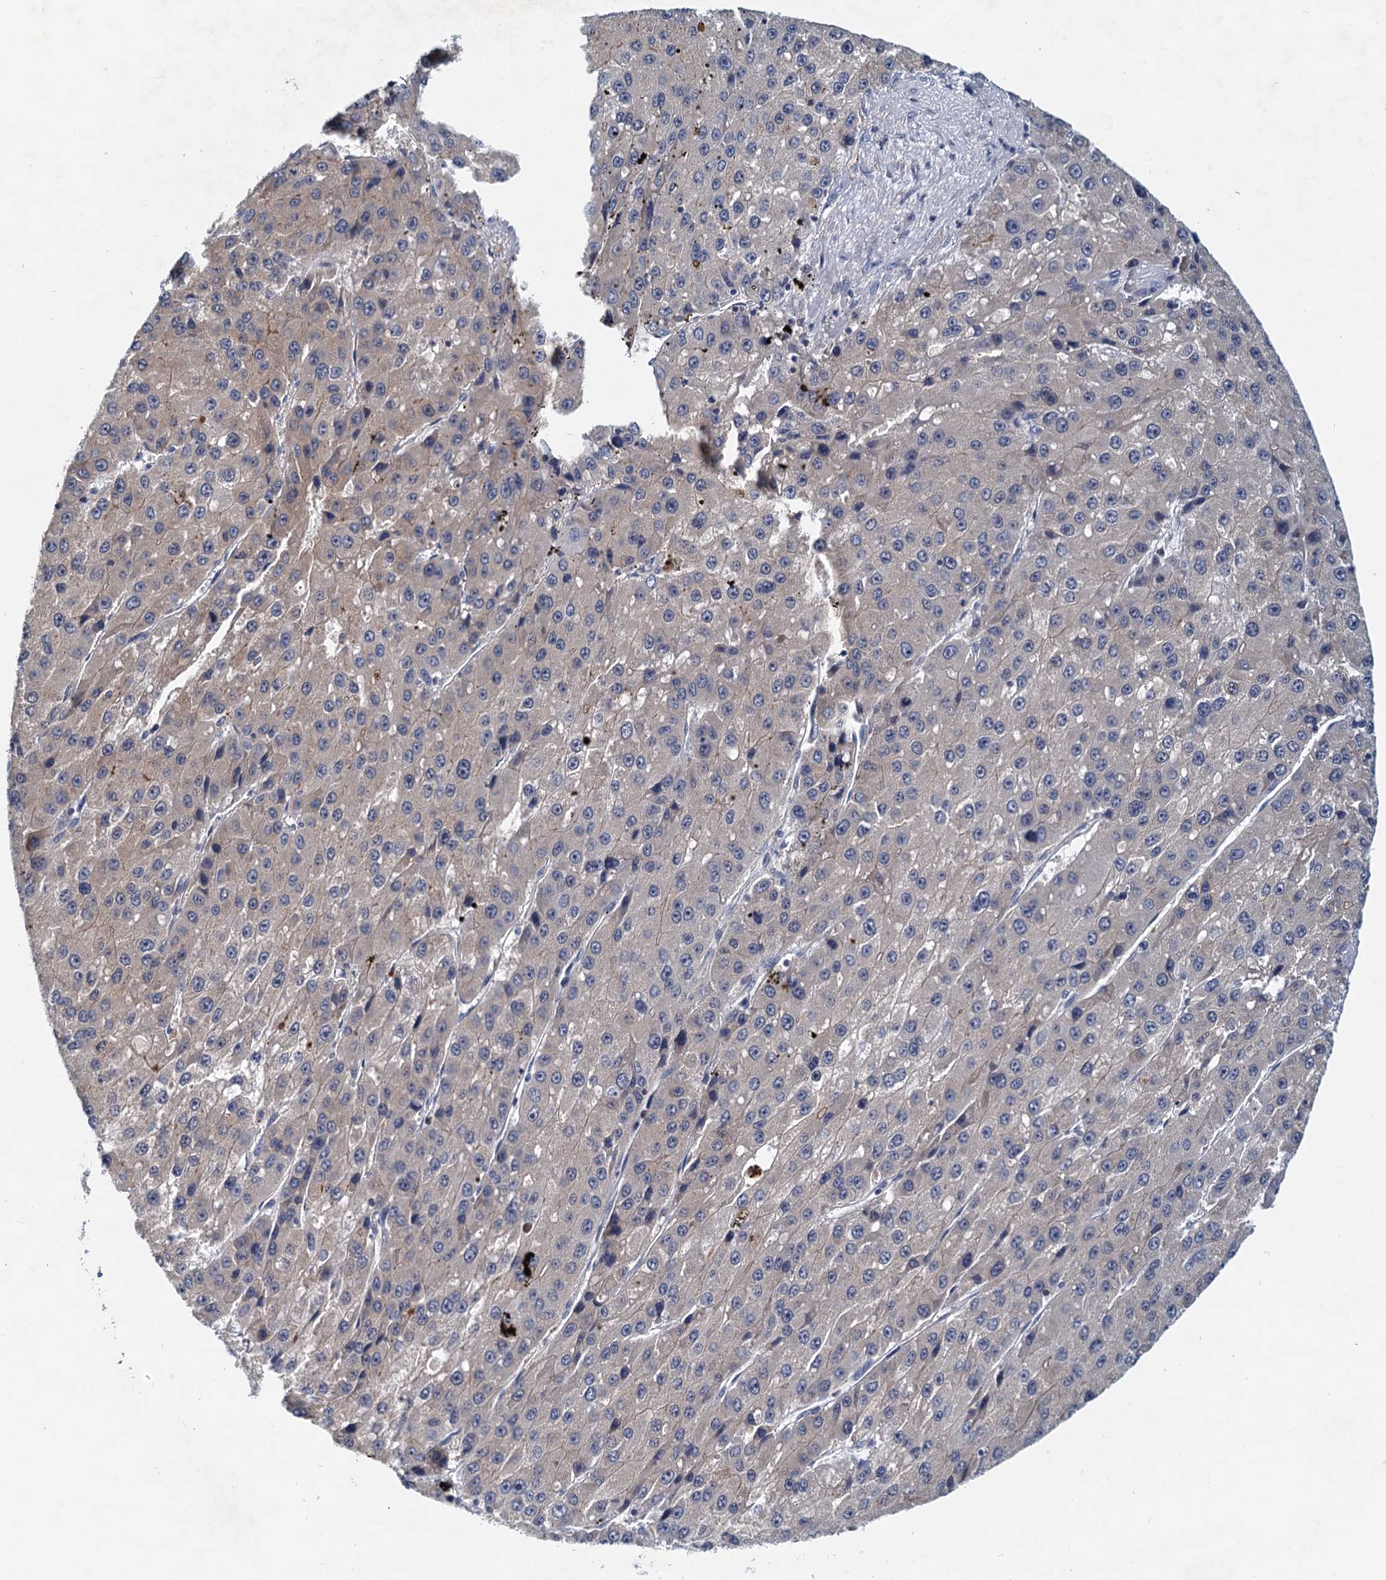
{"staining": {"intensity": "weak", "quantity": "<25%", "location": "cytoplasmic/membranous"}, "tissue": "liver cancer", "cell_type": "Tumor cells", "image_type": "cancer", "snomed": [{"axis": "morphology", "description": "Carcinoma, Hepatocellular, NOS"}, {"axis": "topography", "description": "Liver"}], "caption": "Photomicrograph shows no protein staining in tumor cells of liver hepatocellular carcinoma tissue.", "gene": "TOLLIP", "patient": {"sex": "female", "age": 73}}